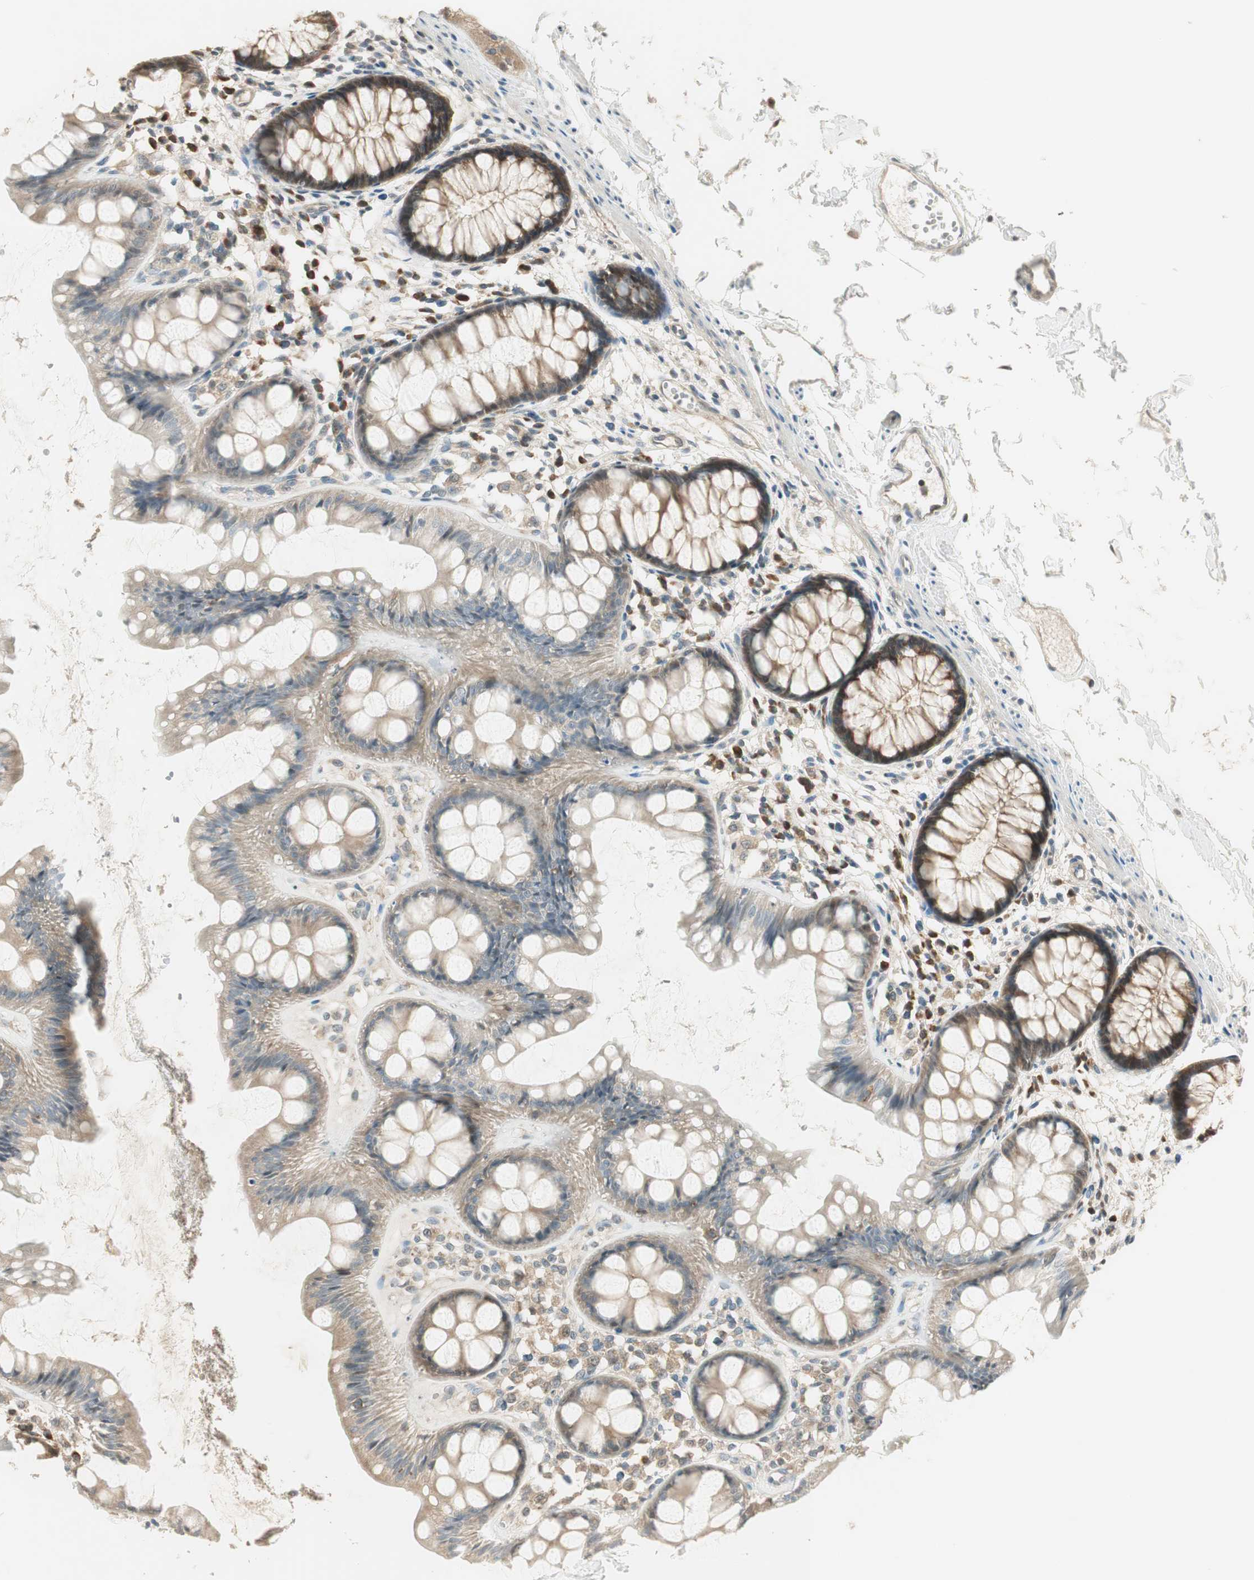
{"staining": {"intensity": "moderate", "quantity": "25%-75%", "location": "cytoplasmic/membranous"}, "tissue": "rectum", "cell_type": "Glandular cells", "image_type": "normal", "snomed": [{"axis": "morphology", "description": "Normal tissue, NOS"}, {"axis": "topography", "description": "Rectum"}], "caption": "Protein staining by IHC reveals moderate cytoplasmic/membranous expression in about 25%-75% of glandular cells in benign rectum.", "gene": "IPO5", "patient": {"sex": "female", "age": 66}}